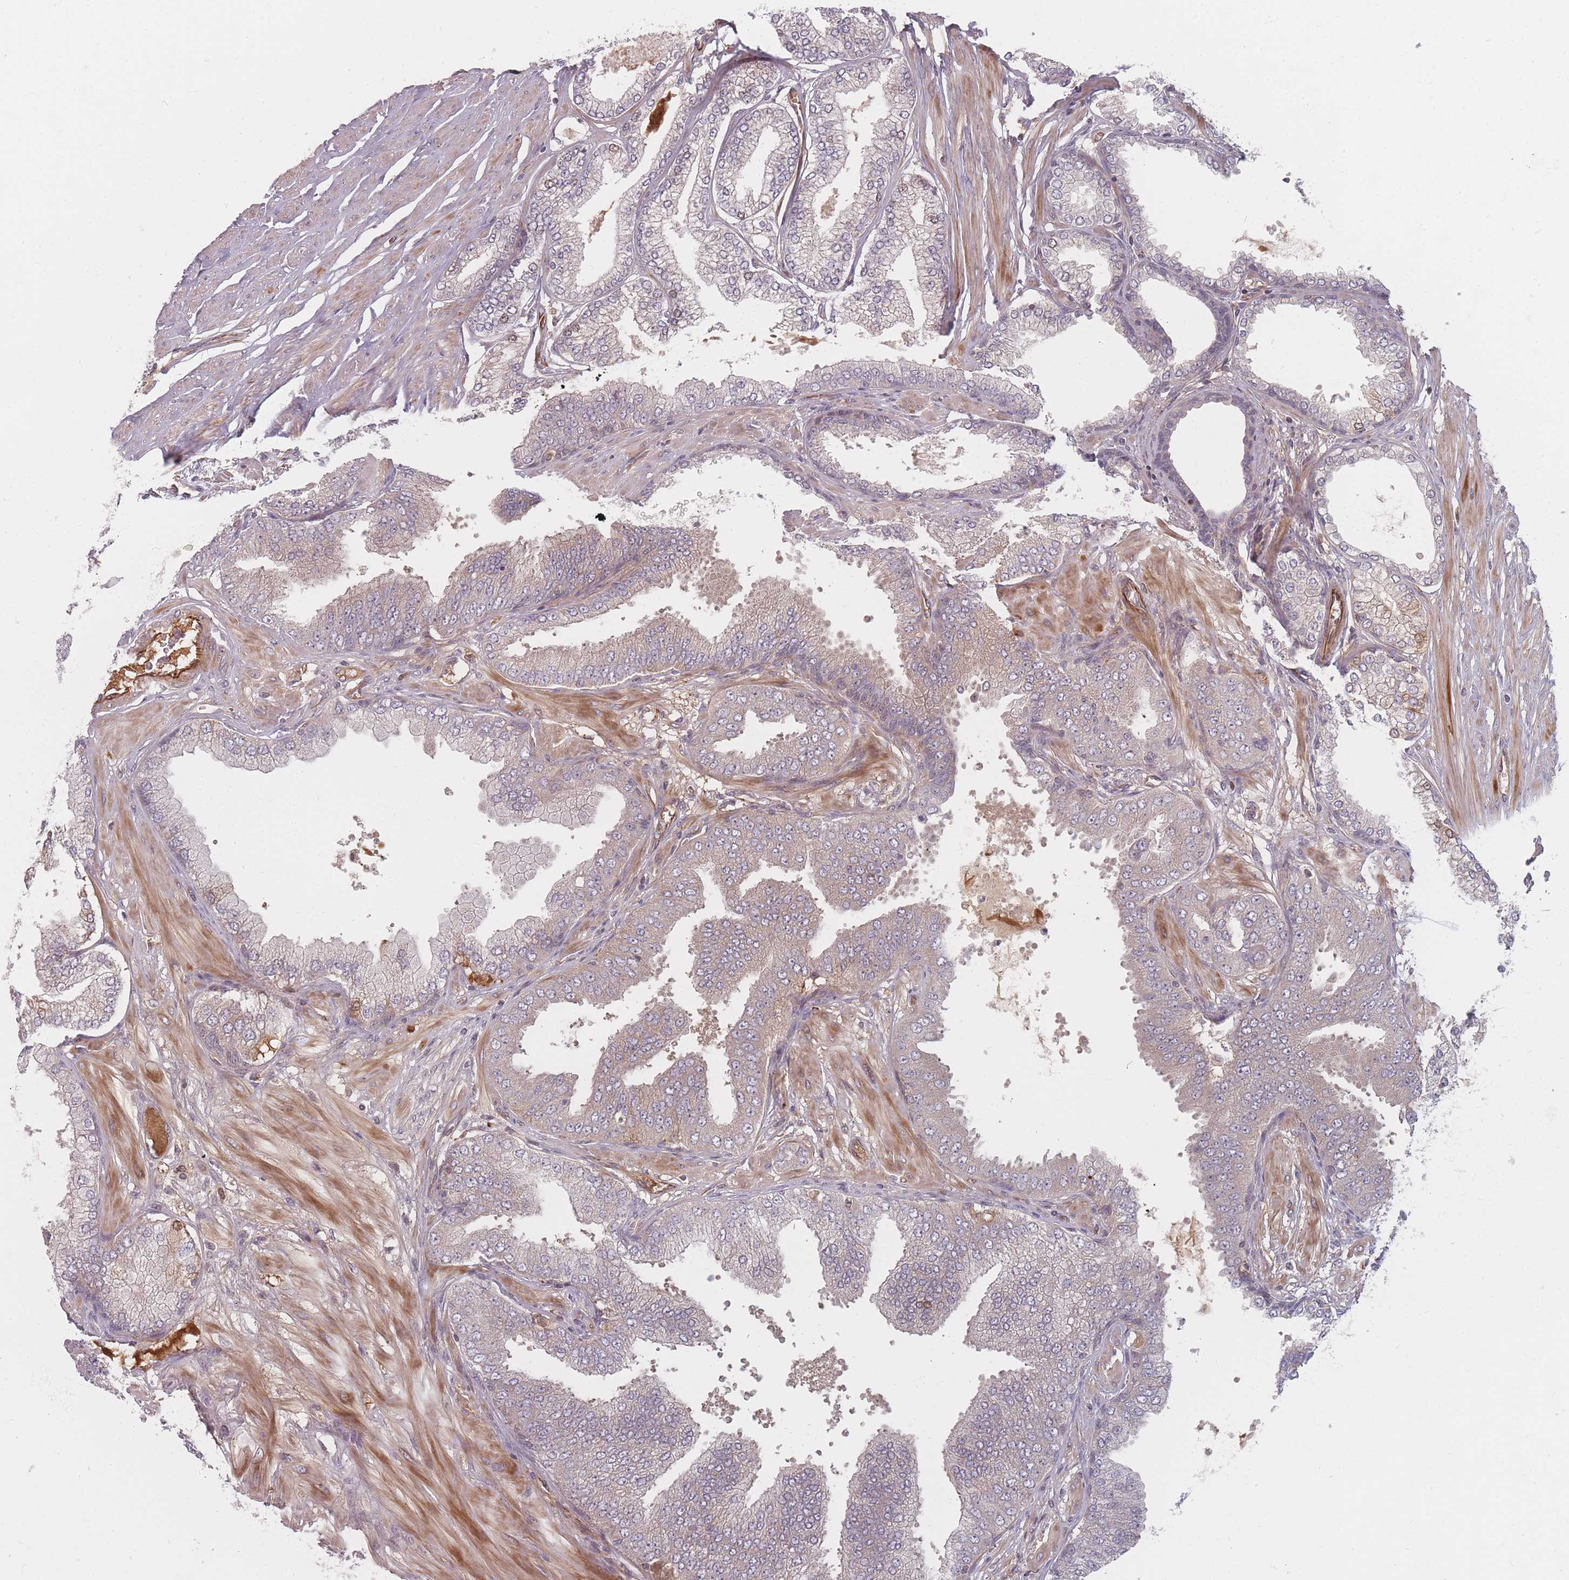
{"staining": {"intensity": "weak", "quantity": "<25%", "location": "cytoplasmic/membranous"}, "tissue": "prostate cancer", "cell_type": "Tumor cells", "image_type": "cancer", "snomed": [{"axis": "morphology", "description": "Adenocarcinoma, Low grade"}, {"axis": "topography", "description": "Prostate"}], "caption": "Immunohistochemistry (IHC) of human prostate low-grade adenocarcinoma reveals no expression in tumor cells.", "gene": "EEF1AKMT2", "patient": {"sex": "male", "age": 55}}